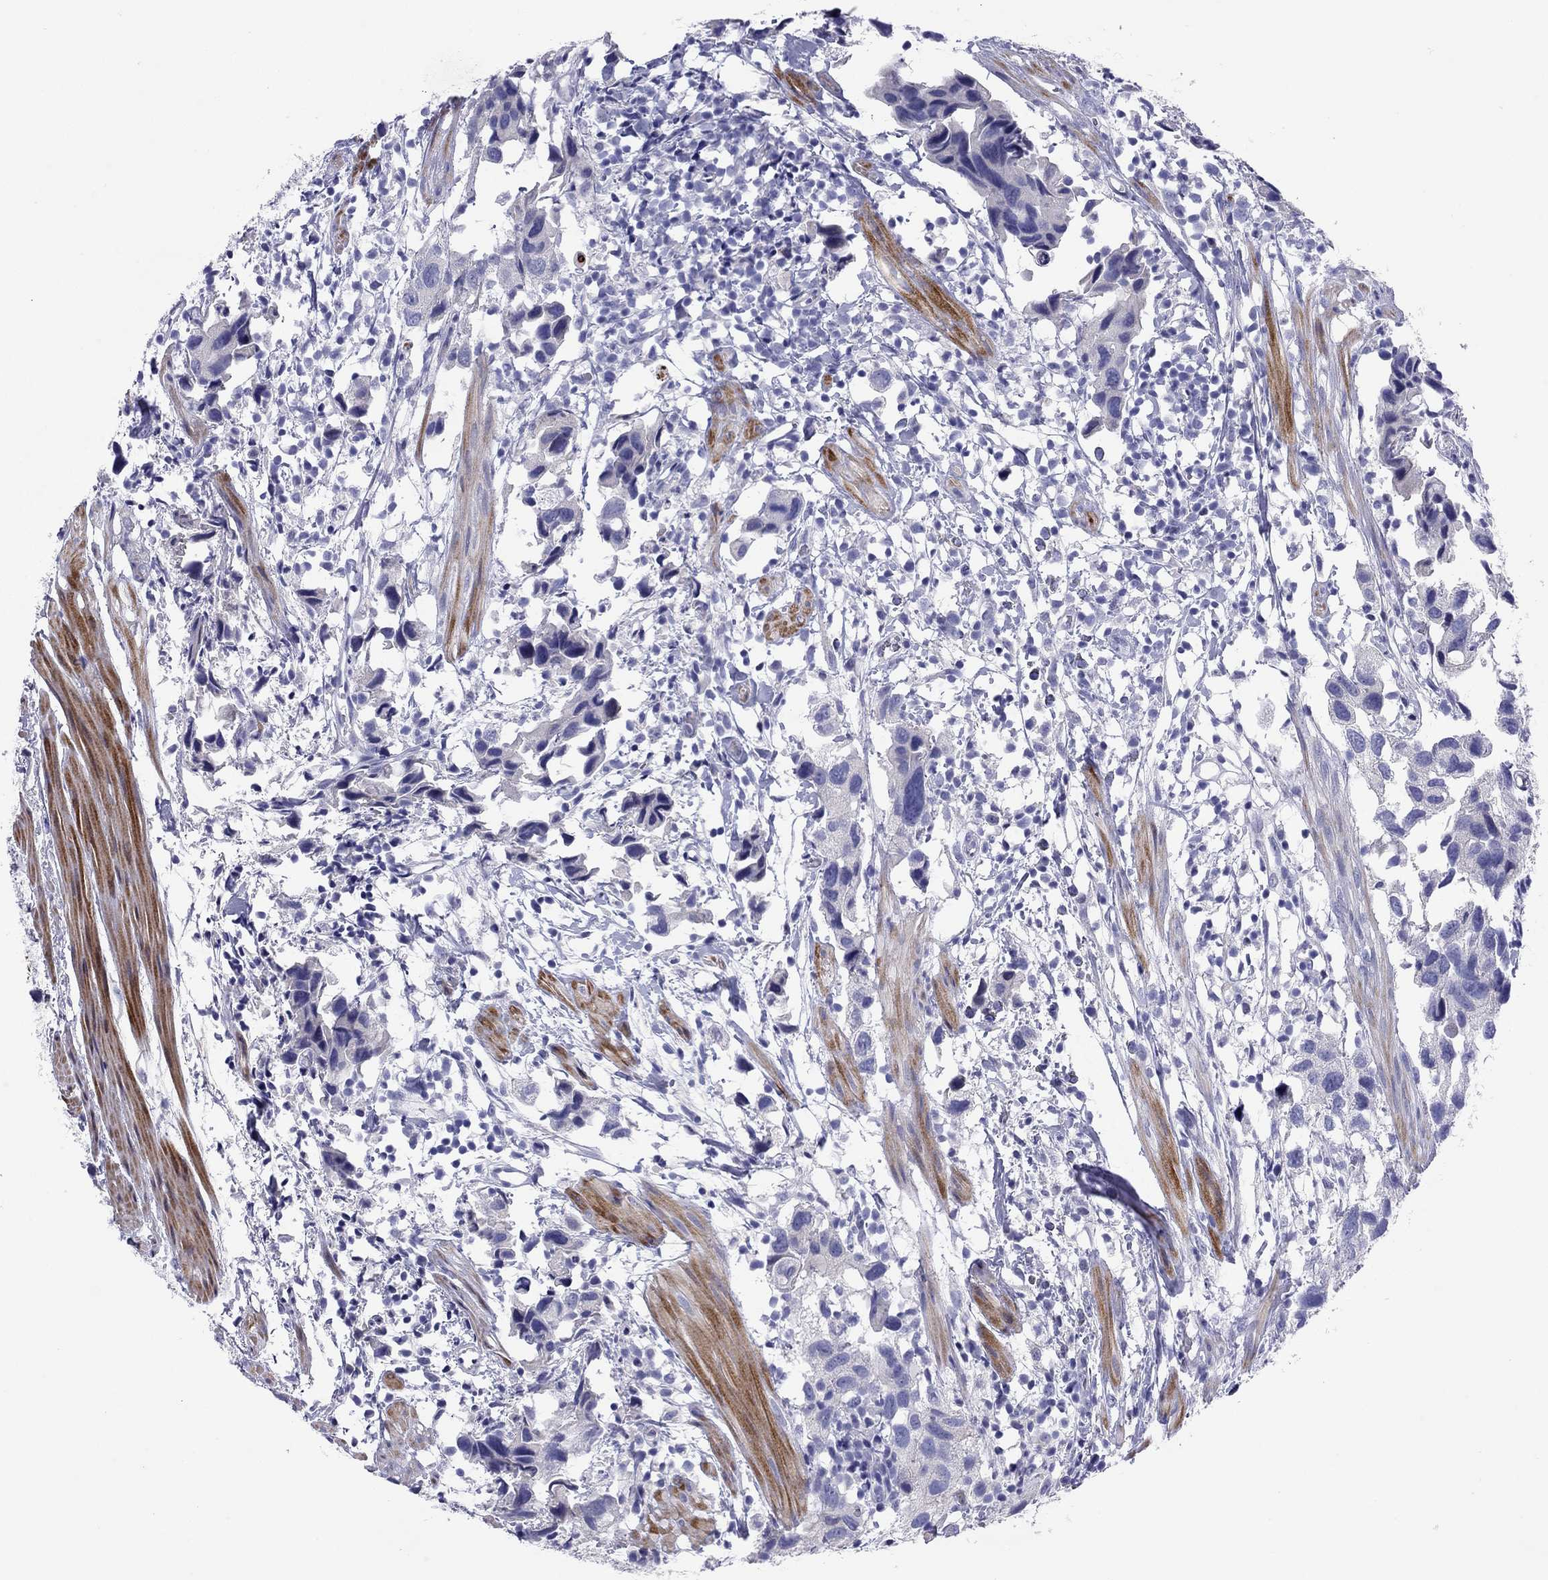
{"staining": {"intensity": "negative", "quantity": "none", "location": "none"}, "tissue": "urothelial cancer", "cell_type": "Tumor cells", "image_type": "cancer", "snomed": [{"axis": "morphology", "description": "Urothelial carcinoma, High grade"}, {"axis": "topography", "description": "Urinary bladder"}], "caption": "Tumor cells show no significant protein expression in urothelial cancer.", "gene": "CMYA5", "patient": {"sex": "male", "age": 79}}